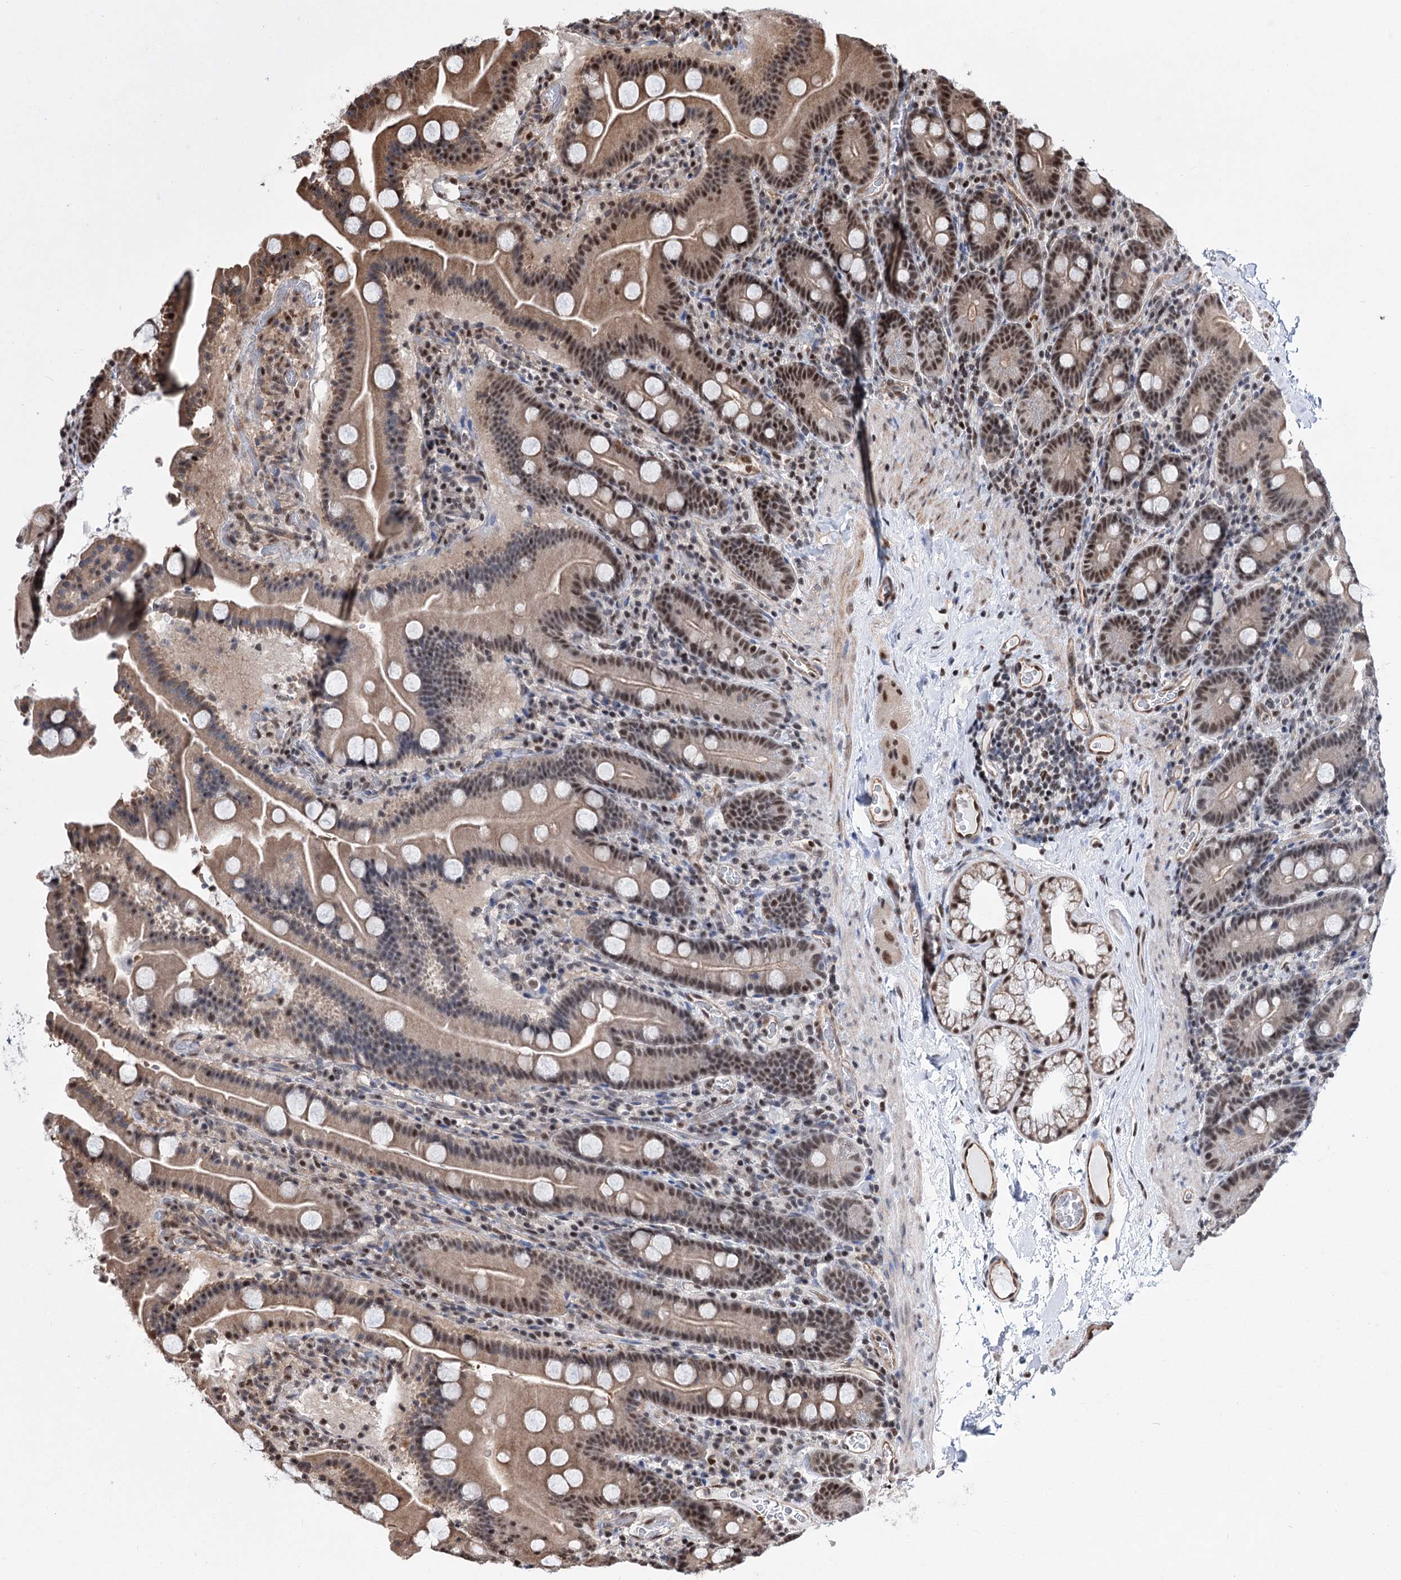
{"staining": {"intensity": "moderate", "quantity": ">75%", "location": "cytoplasmic/membranous,nuclear"}, "tissue": "duodenum", "cell_type": "Glandular cells", "image_type": "normal", "snomed": [{"axis": "morphology", "description": "Normal tissue, NOS"}, {"axis": "topography", "description": "Duodenum"}], "caption": "Duodenum stained with IHC shows moderate cytoplasmic/membranous,nuclear expression in about >75% of glandular cells.", "gene": "CHMP7", "patient": {"sex": "male", "age": 55}}